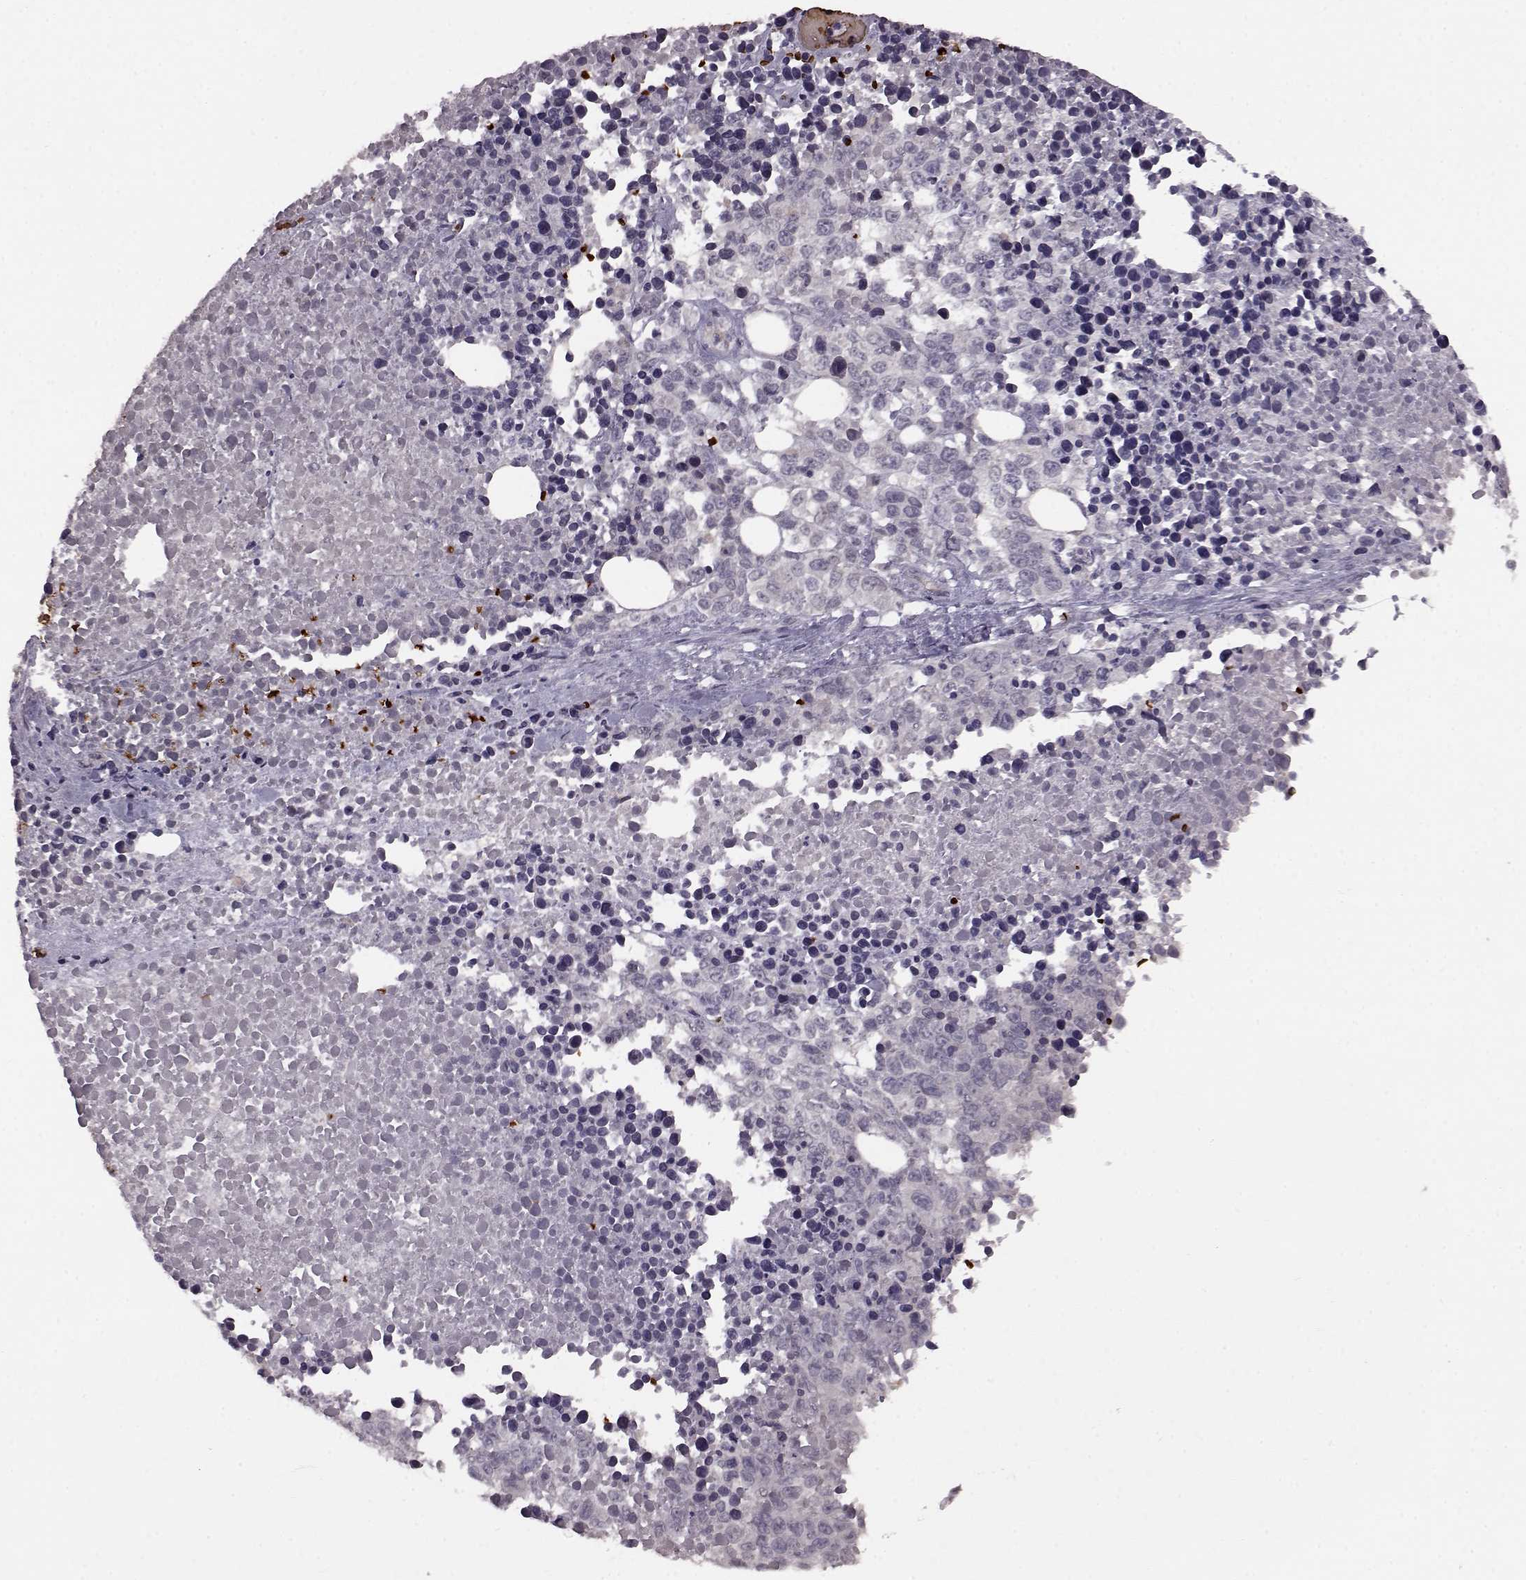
{"staining": {"intensity": "negative", "quantity": "none", "location": "none"}, "tissue": "melanoma", "cell_type": "Tumor cells", "image_type": "cancer", "snomed": [{"axis": "morphology", "description": "Malignant melanoma, Metastatic site"}, {"axis": "topography", "description": "Skin"}], "caption": "An IHC micrograph of malignant melanoma (metastatic site) is shown. There is no staining in tumor cells of malignant melanoma (metastatic site). Brightfield microscopy of IHC stained with DAB (3,3'-diaminobenzidine) (brown) and hematoxylin (blue), captured at high magnification.", "gene": "PROP1", "patient": {"sex": "male", "age": 84}}